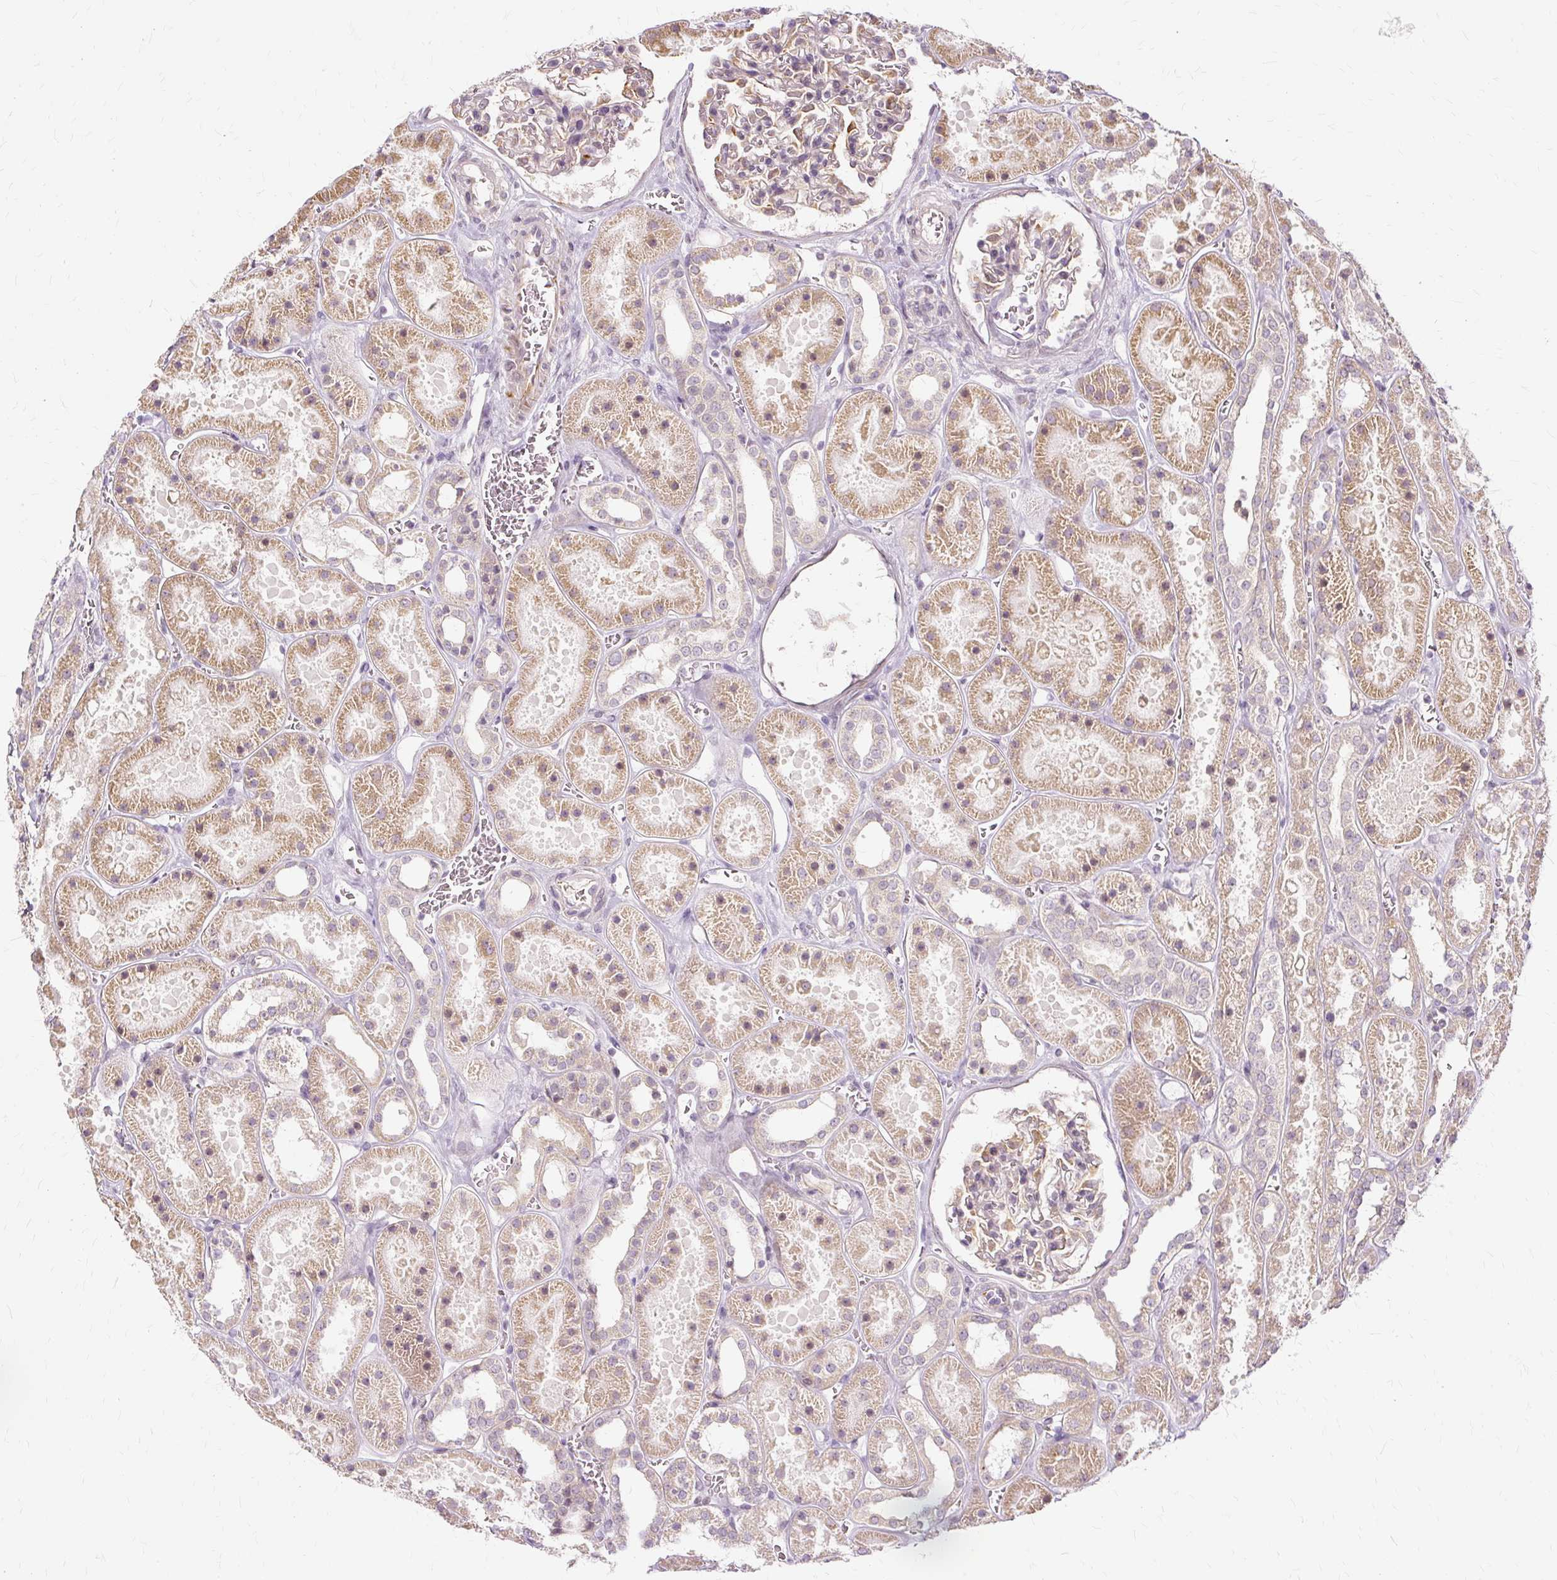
{"staining": {"intensity": "moderate", "quantity": "25%-75%", "location": "cytoplasmic/membranous"}, "tissue": "kidney", "cell_type": "Cells in glomeruli", "image_type": "normal", "snomed": [{"axis": "morphology", "description": "Normal tissue, NOS"}, {"axis": "topography", "description": "Kidney"}], "caption": "IHC (DAB) staining of unremarkable kidney displays moderate cytoplasmic/membranous protein staining in approximately 25%-75% of cells in glomeruli.", "gene": "MMACHC", "patient": {"sex": "female", "age": 41}}